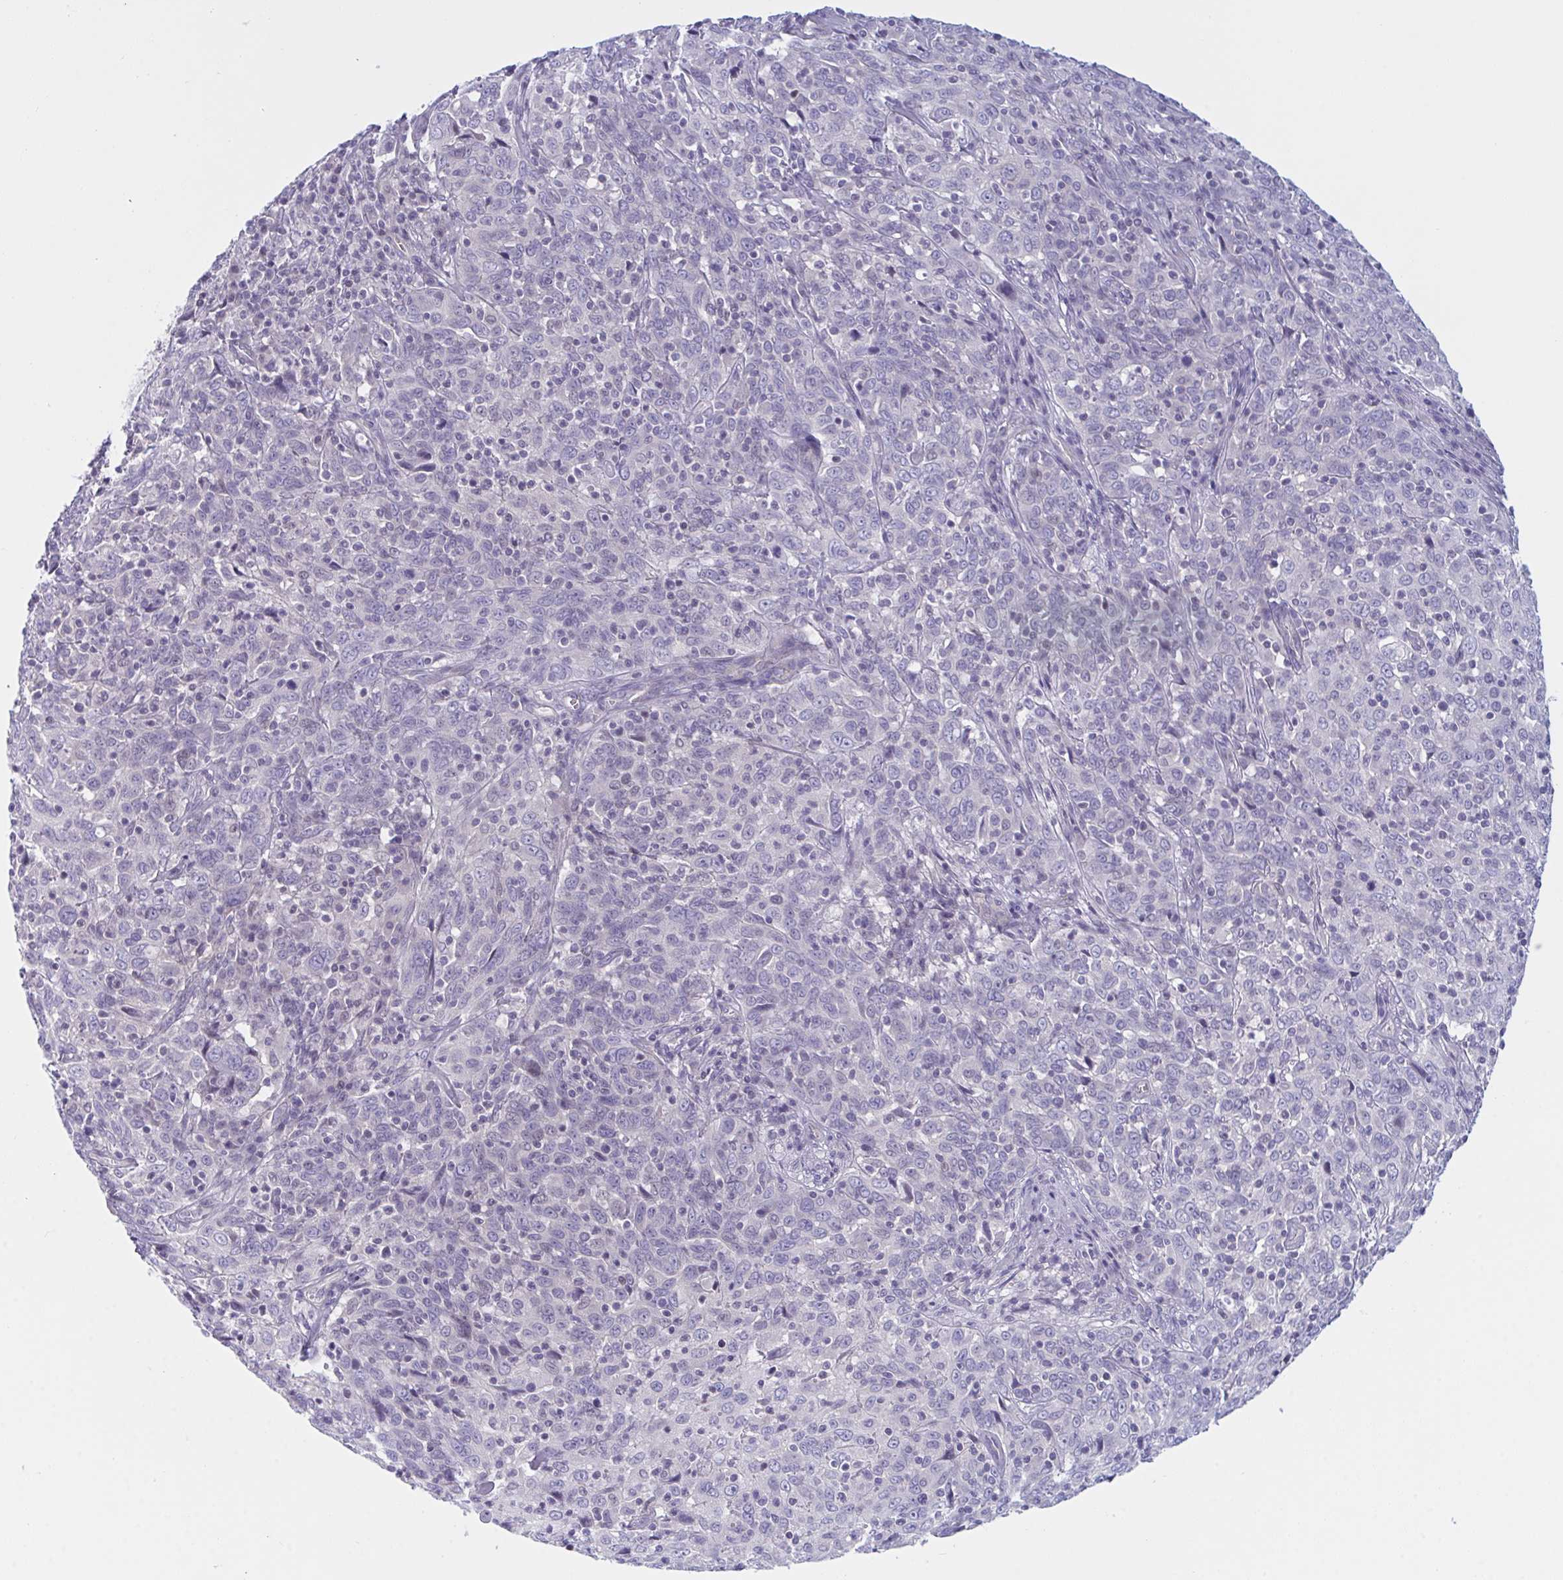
{"staining": {"intensity": "negative", "quantity": "none", "location": "none"}, "tissue": "cervical cancer", "cell_type": "Tumor cells", "image_type": "cancer", "snomed": [{"axis": "morphology", "description": "Squamous cell carcinoma, NOS"}, {"axis": "topography", "description": "Cervix"}], "caption": "A photomicrograph of cervical cancer (squamous cell carcinoma) stained for a protein displays no brown staining in tumor cells. The staining is performed using DAB (3,3'-diaminobenzidine) brown chromogen with nuclei counter-stained in using hematoxylin.", "gene": "NAA30", "patient": {"sex": "female", "age": 46}}